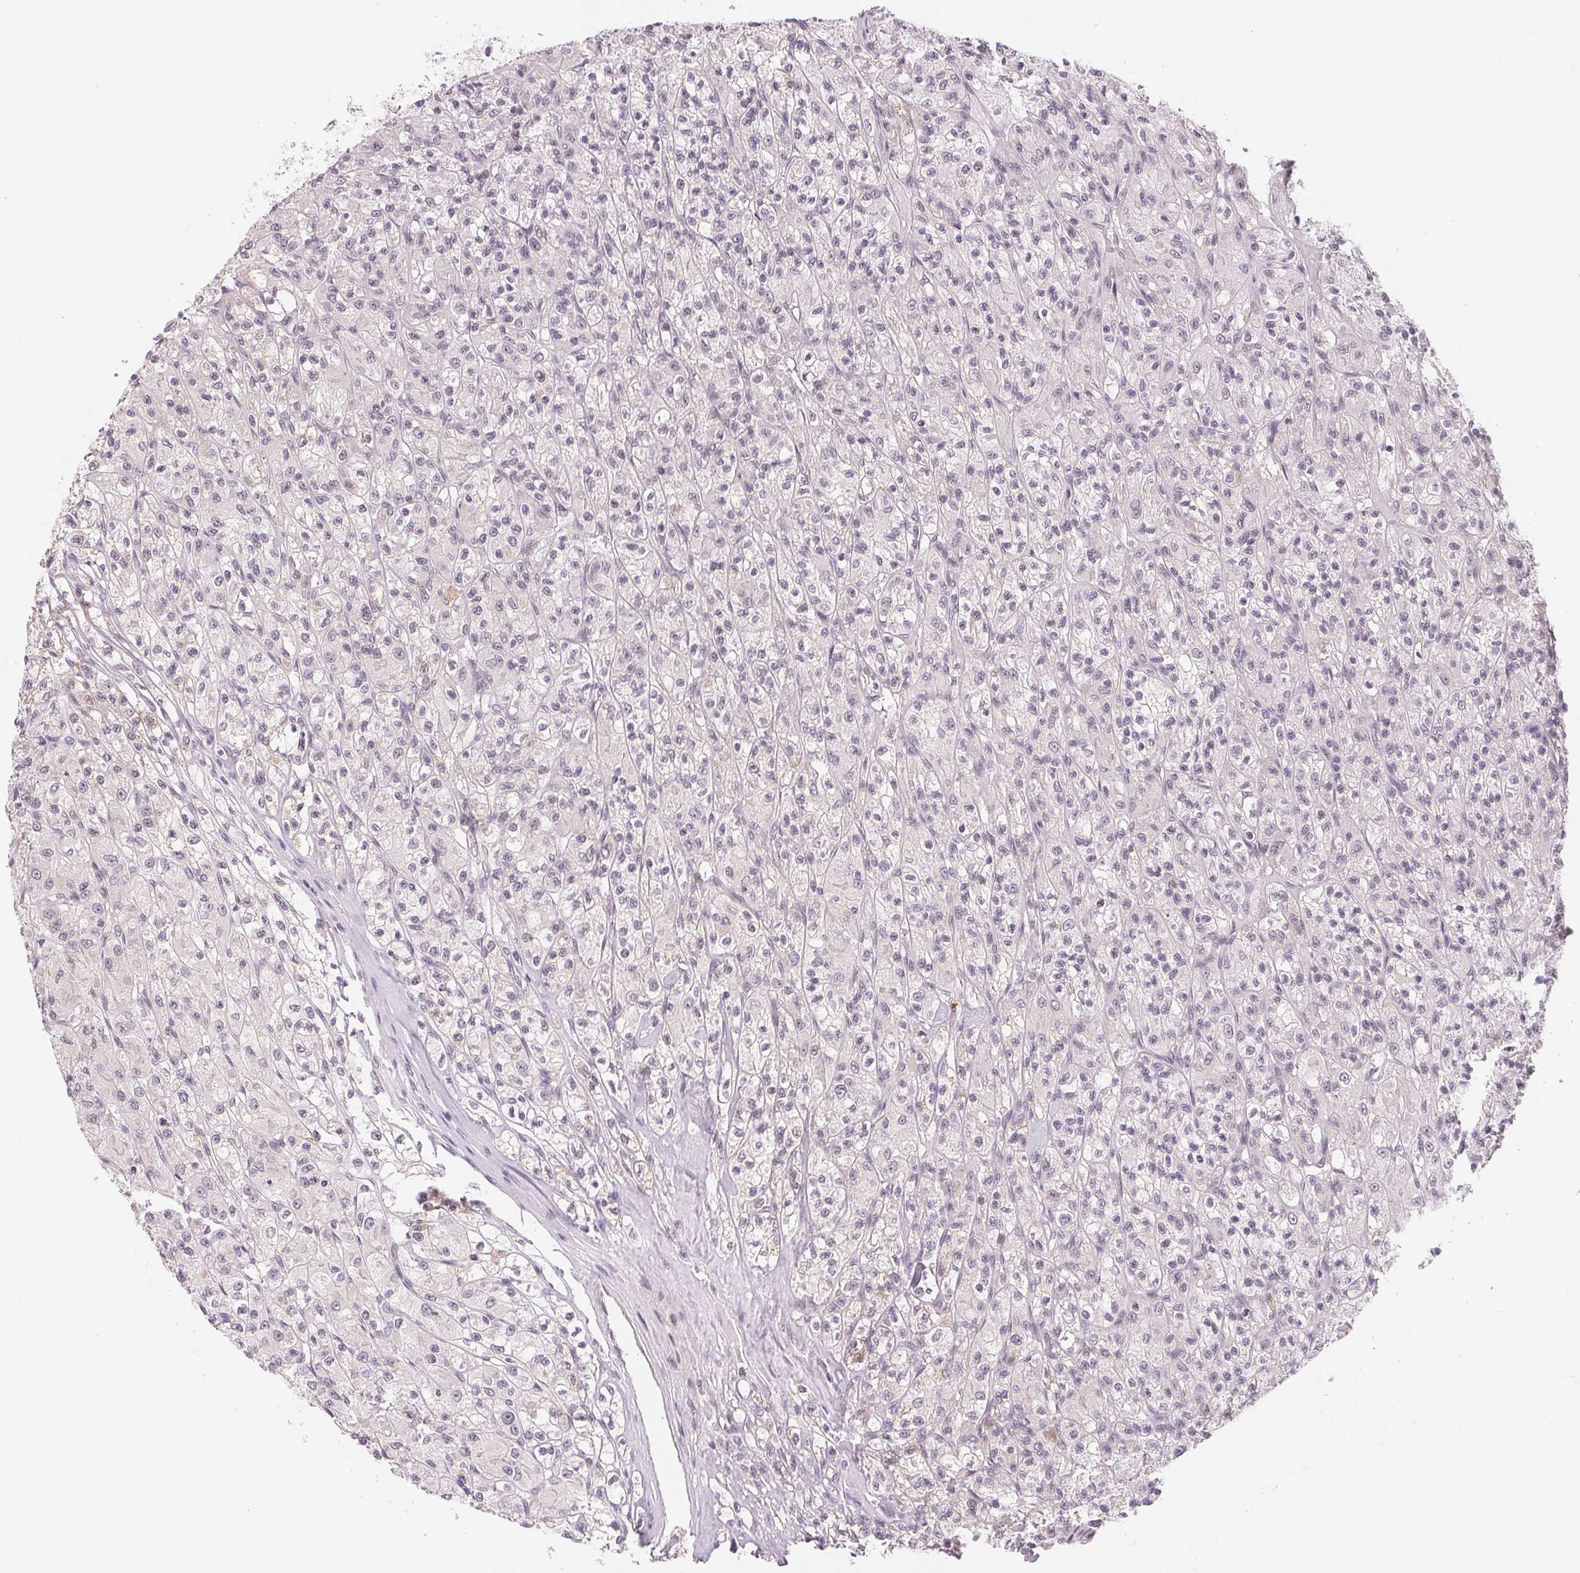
{"staining": {"intensity": "negative", "quantity": "none", "location": "none"}, "tissue": "renal cancer", "cell_type": "Tumor cells", "image_type": "cancer", "snomed": [{"axis": "morphology", "description": "Adenocarcinoma, NOS"}, {"axis": "topography", "description": "Kidney"}], "caption": "Protein analysis of renal adenocarcinoma demonstrates no significant positivity in tumor cells.", "gene": "CFC1", "patient": {"sex": "female", "age": 70}}